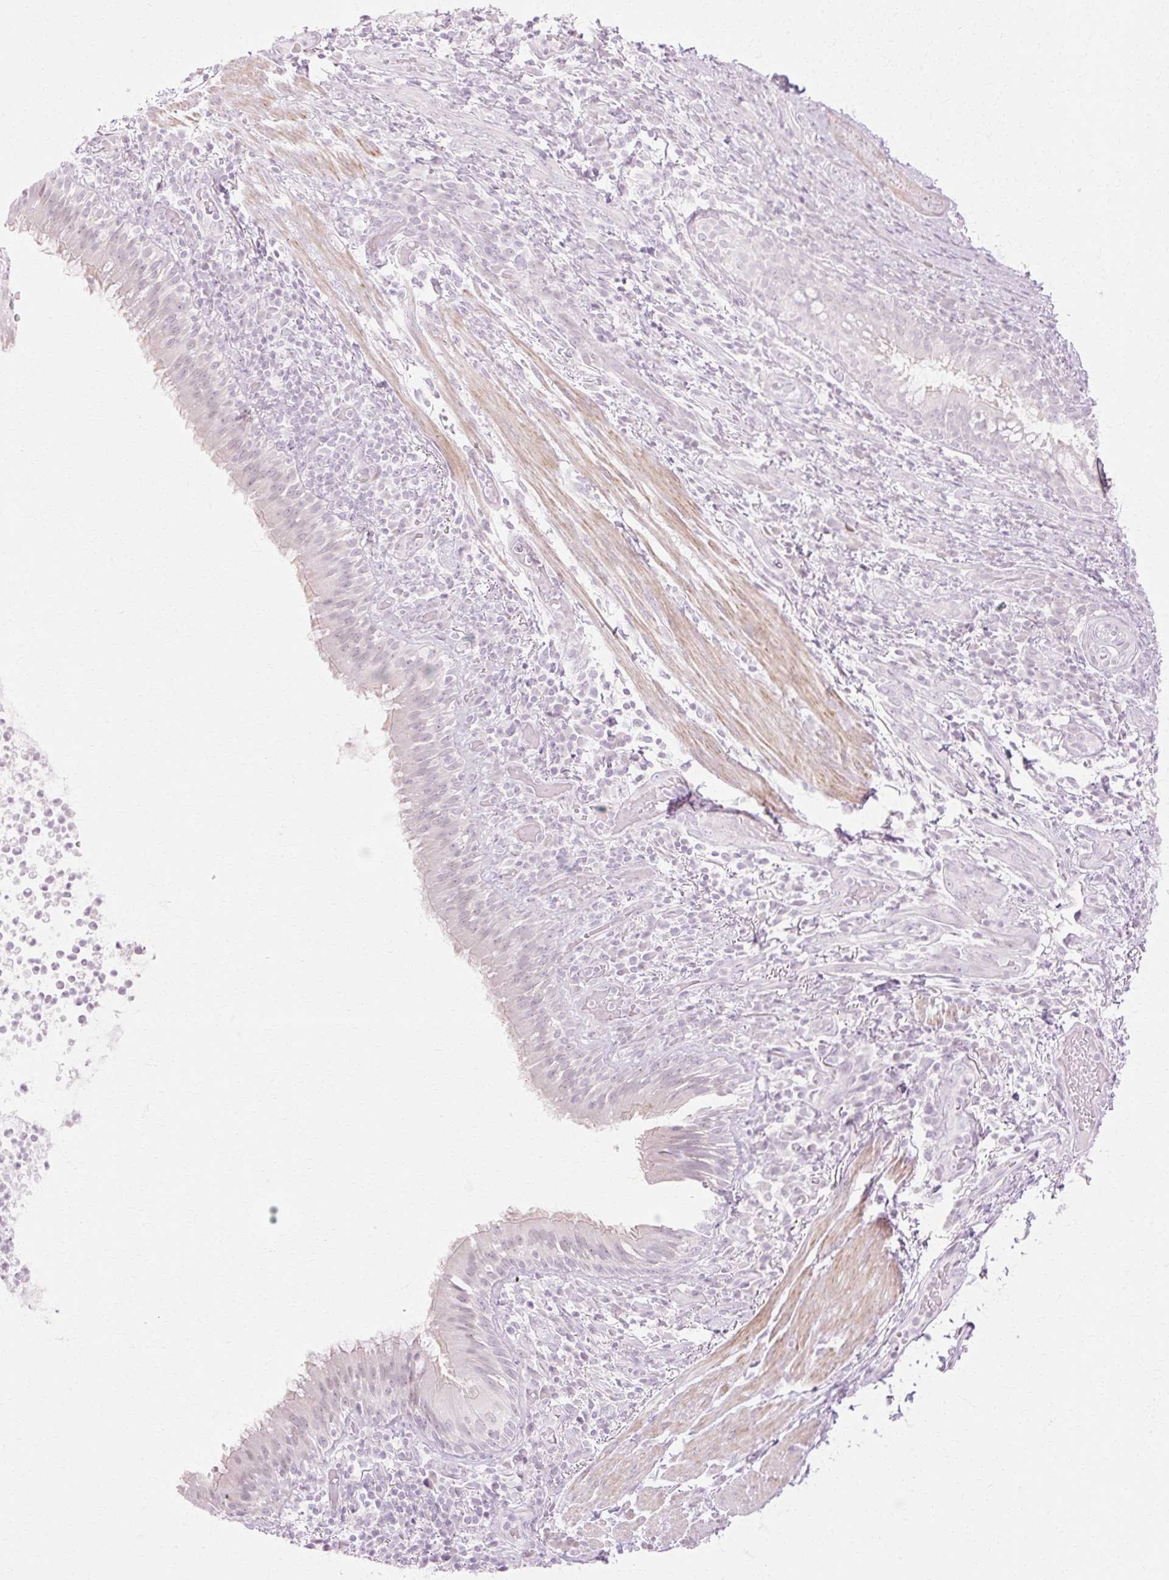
{"staining": {"intensity": "weak", "quantity": "<25%", "location": "cytoplasmic/membranous"}, "tissue": "bronchus", "cell_type": "Respiratory epithelial cells", "image_type": "normal", "snomed": [{"axis": "morphology", "description": "Normal tissue, NOS"}, {"axis": "topography", "description": "Cartilage tissue"}, {"axis": "topography", "description": "Bronchus"}], "caption": "This micrograph is of benign bronchus stained with IHC to label a protein in brown with the nuclei are counter-stained blue. There is no positivity in respiratory epithelial cells. (DAB (3,3'-diaminobenzidine) IHC with hematoxylin counter stain).", "gene": "C3orf49", "patient": {"sex": "male", "age": 56}}